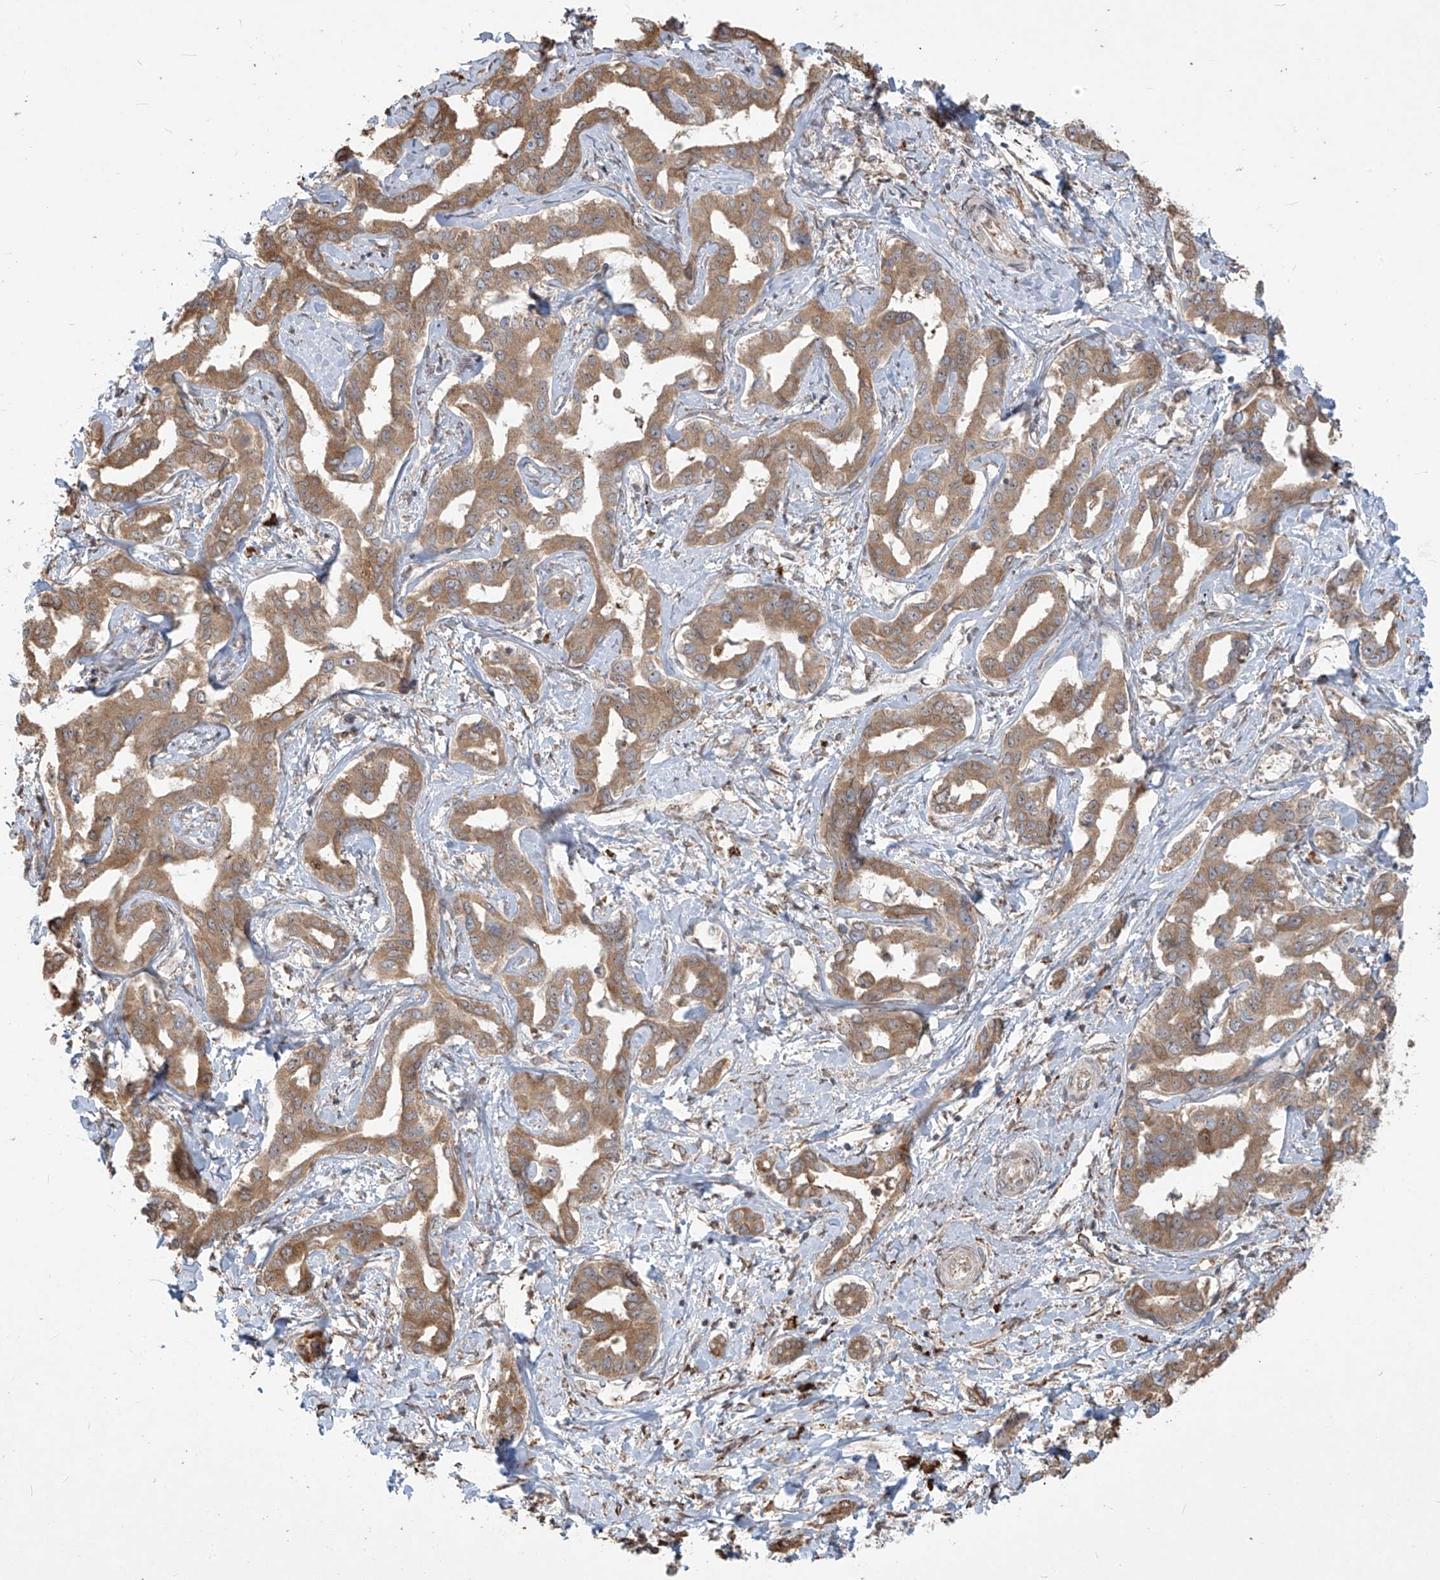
{"staining": {"intensity": "moderate", "quantity": ">75%", "location": "cytoplasmic/membranous"}, "tissue": "liver cancer", "cell_type": "Tumor cells", "image_type": "cancer", "snomed": [{"axis": "morphology", "description": "Cholangiocarcinoma"}, {"axis": "topography", "description": "Liver"}], "caption": "IHC staining of cholangiocarcinoma (liver), which exhibits medium levels of moderate cytoplasmic/membranous positivity in about >75% of tumor cells indicating moderate cytoplasmic/membranous protein expression. The staining was performed using DAB (brown) for protein detection and nuclei were counterstained in hematoxylin (blue).", "gene": "PLEKHM3", "patient": {"sex": "male", "age": 59}}